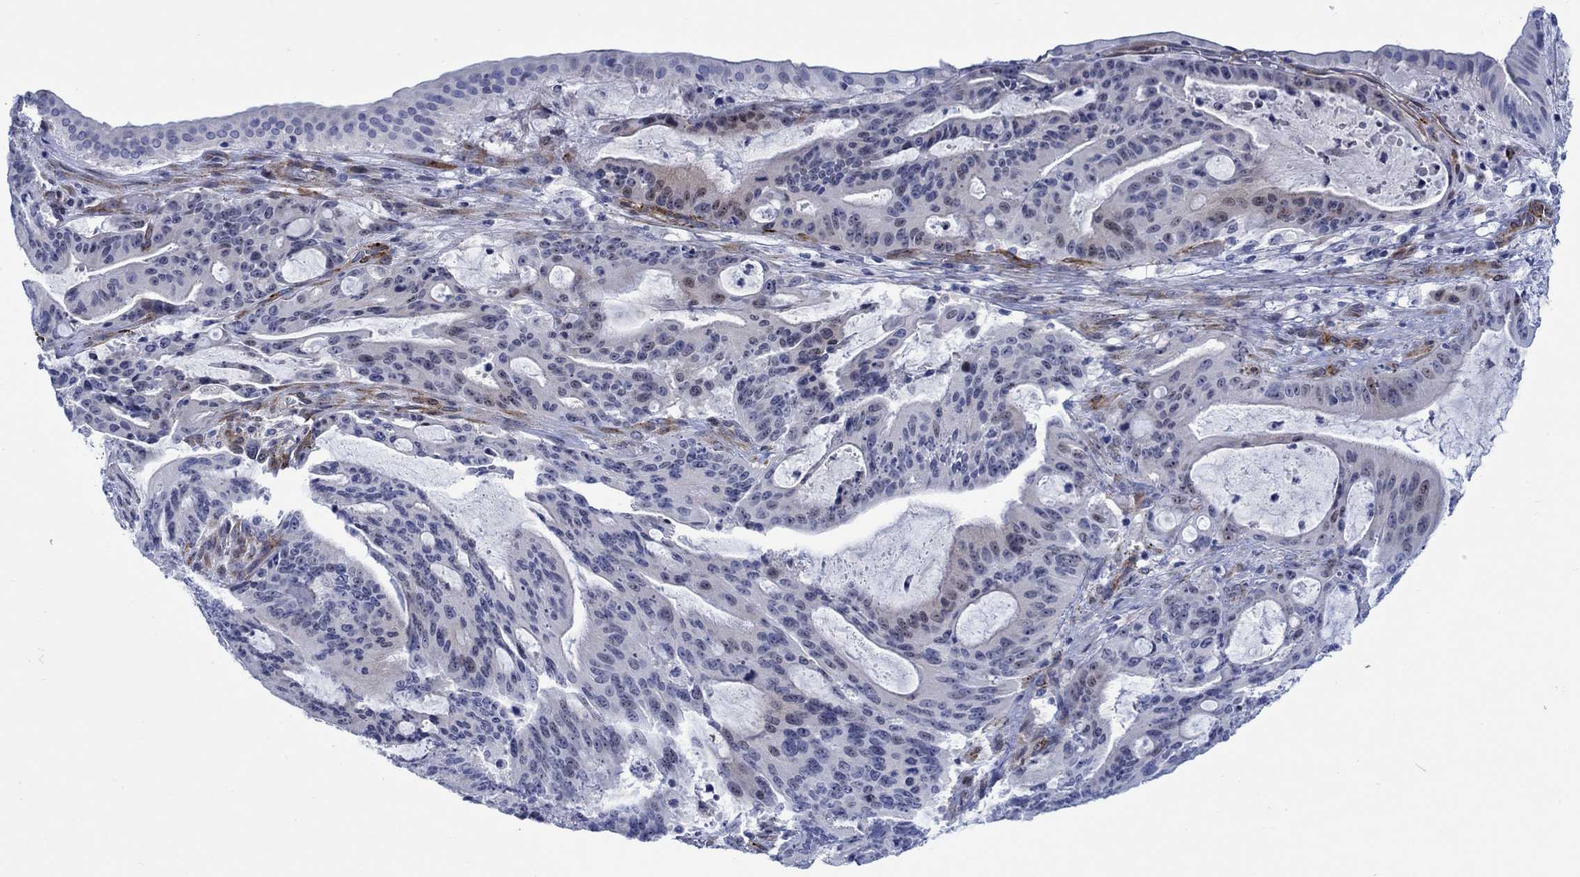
{"staining": {"intensity": "weak", "quantity": "<25%", "location": "cytoplasmic/membranous"}, "tissue": "liver cancer", "cell_type": "Tumor cells", "image_type": "cancer", "snomed": [{"axis": "morphology", "description": "Cholangiocarcinoma"}, {"axis": "topography", "description": "Liver"}], "caption": "Tumor cells are negative for protein expression in human liver cancer (cholangiocarcinoma).", "gene": "KSR2", "patient": {"sex": "female", "age": 73}}